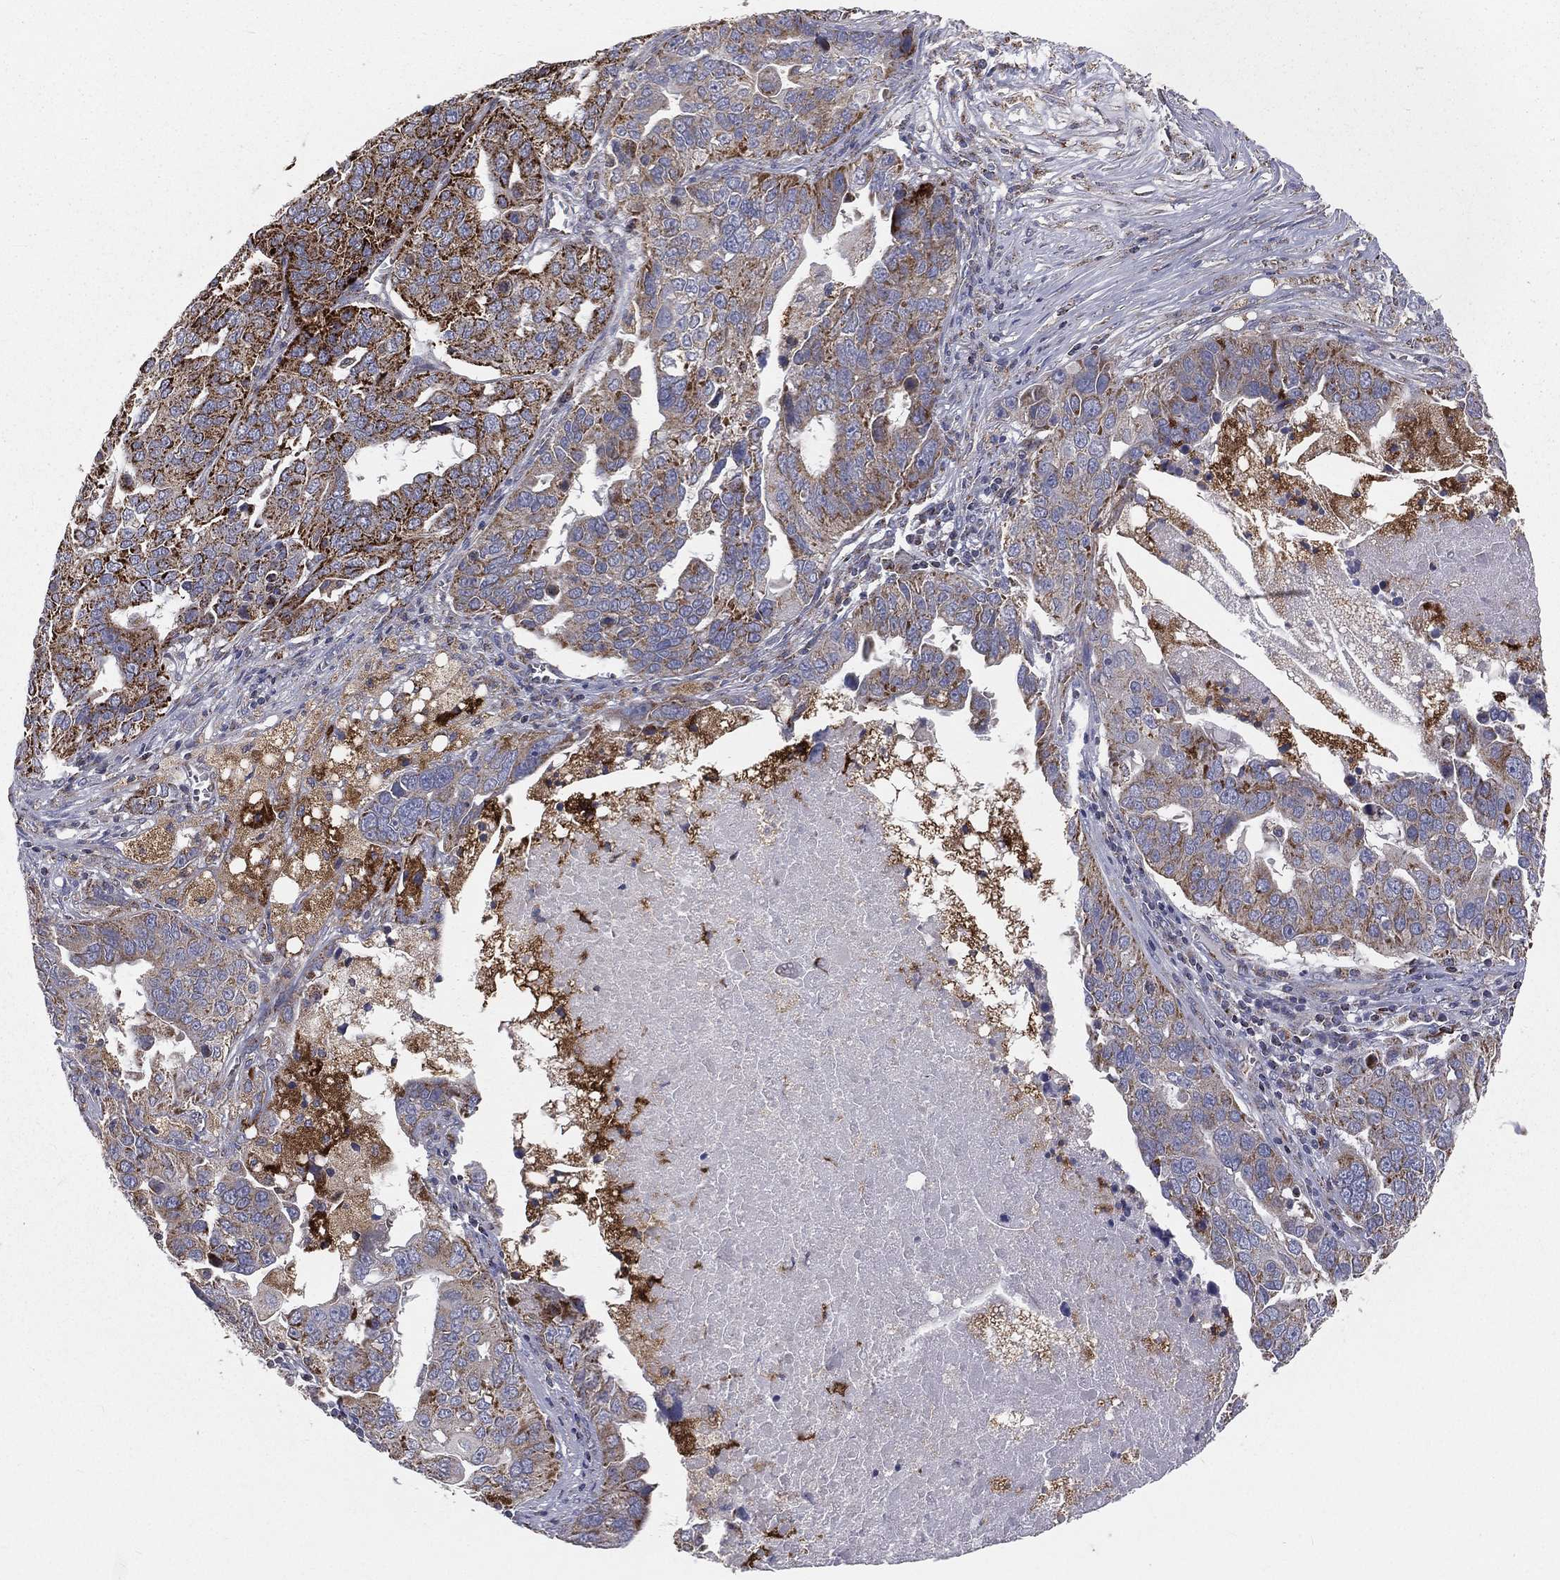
{"staining": {"intensity": "strong", "quantity": "<25%", "location": "cytoplasmic/membranous"}, "tissue": "ovarian cancer", "cell_type": "Tumor cells", "image_type": "cancer", "snomed": [{"axis": "morphology", "description": "Carcinoma, endometroid"}, {"axis": "topography", "description": "Soft tissue"}, {"axis": "topography", "description": "Ovary"}], "caption": "This is an image of immunohistochemistry staining of ovarian cancer (endometroid carcinoma), which shows strong staining in the cytoplasmic/membranous of tumor cells.", "gene": "HADH", "patient": {"sex": "female", "age": 52}}